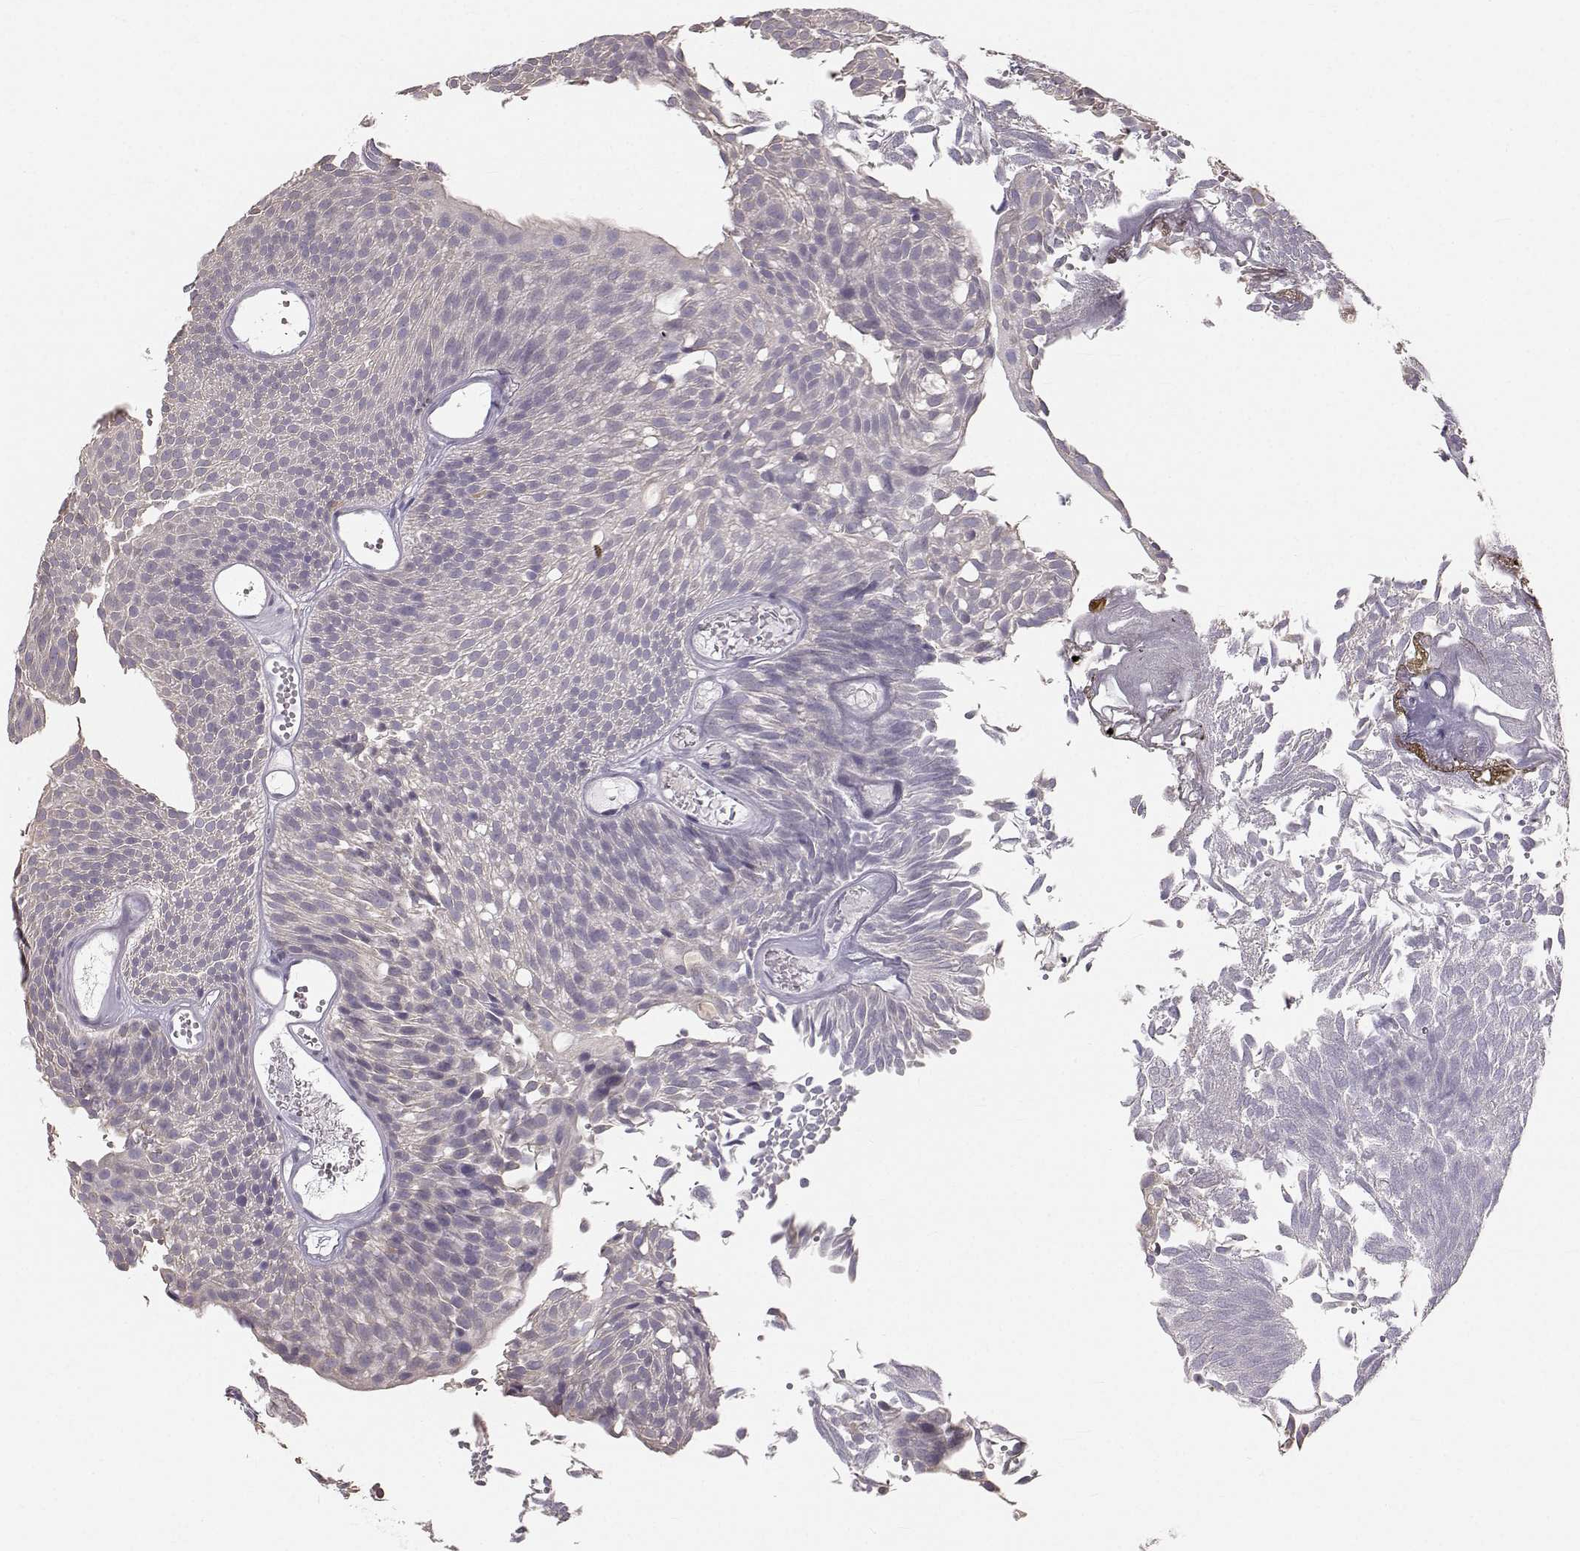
{"staining": {"intensity": "negative", "quantity": "none", "location": "none"}, "tissue": "urothelial cancer", "cell_type": "Tumor cells", "image_type": "cancer", "snomed": [{"axis": "morphology", "description": "Urothelial carcinoma, Low grade"}, {"axis": "topography", "description": "Urinary bladder"}], "caption": "Photomicrograph shows no protein expression in tumor cells of urothelial cancer tissue.", "gene": "RUNDC3A", "patient": {"sex": "male", "age": 52}}